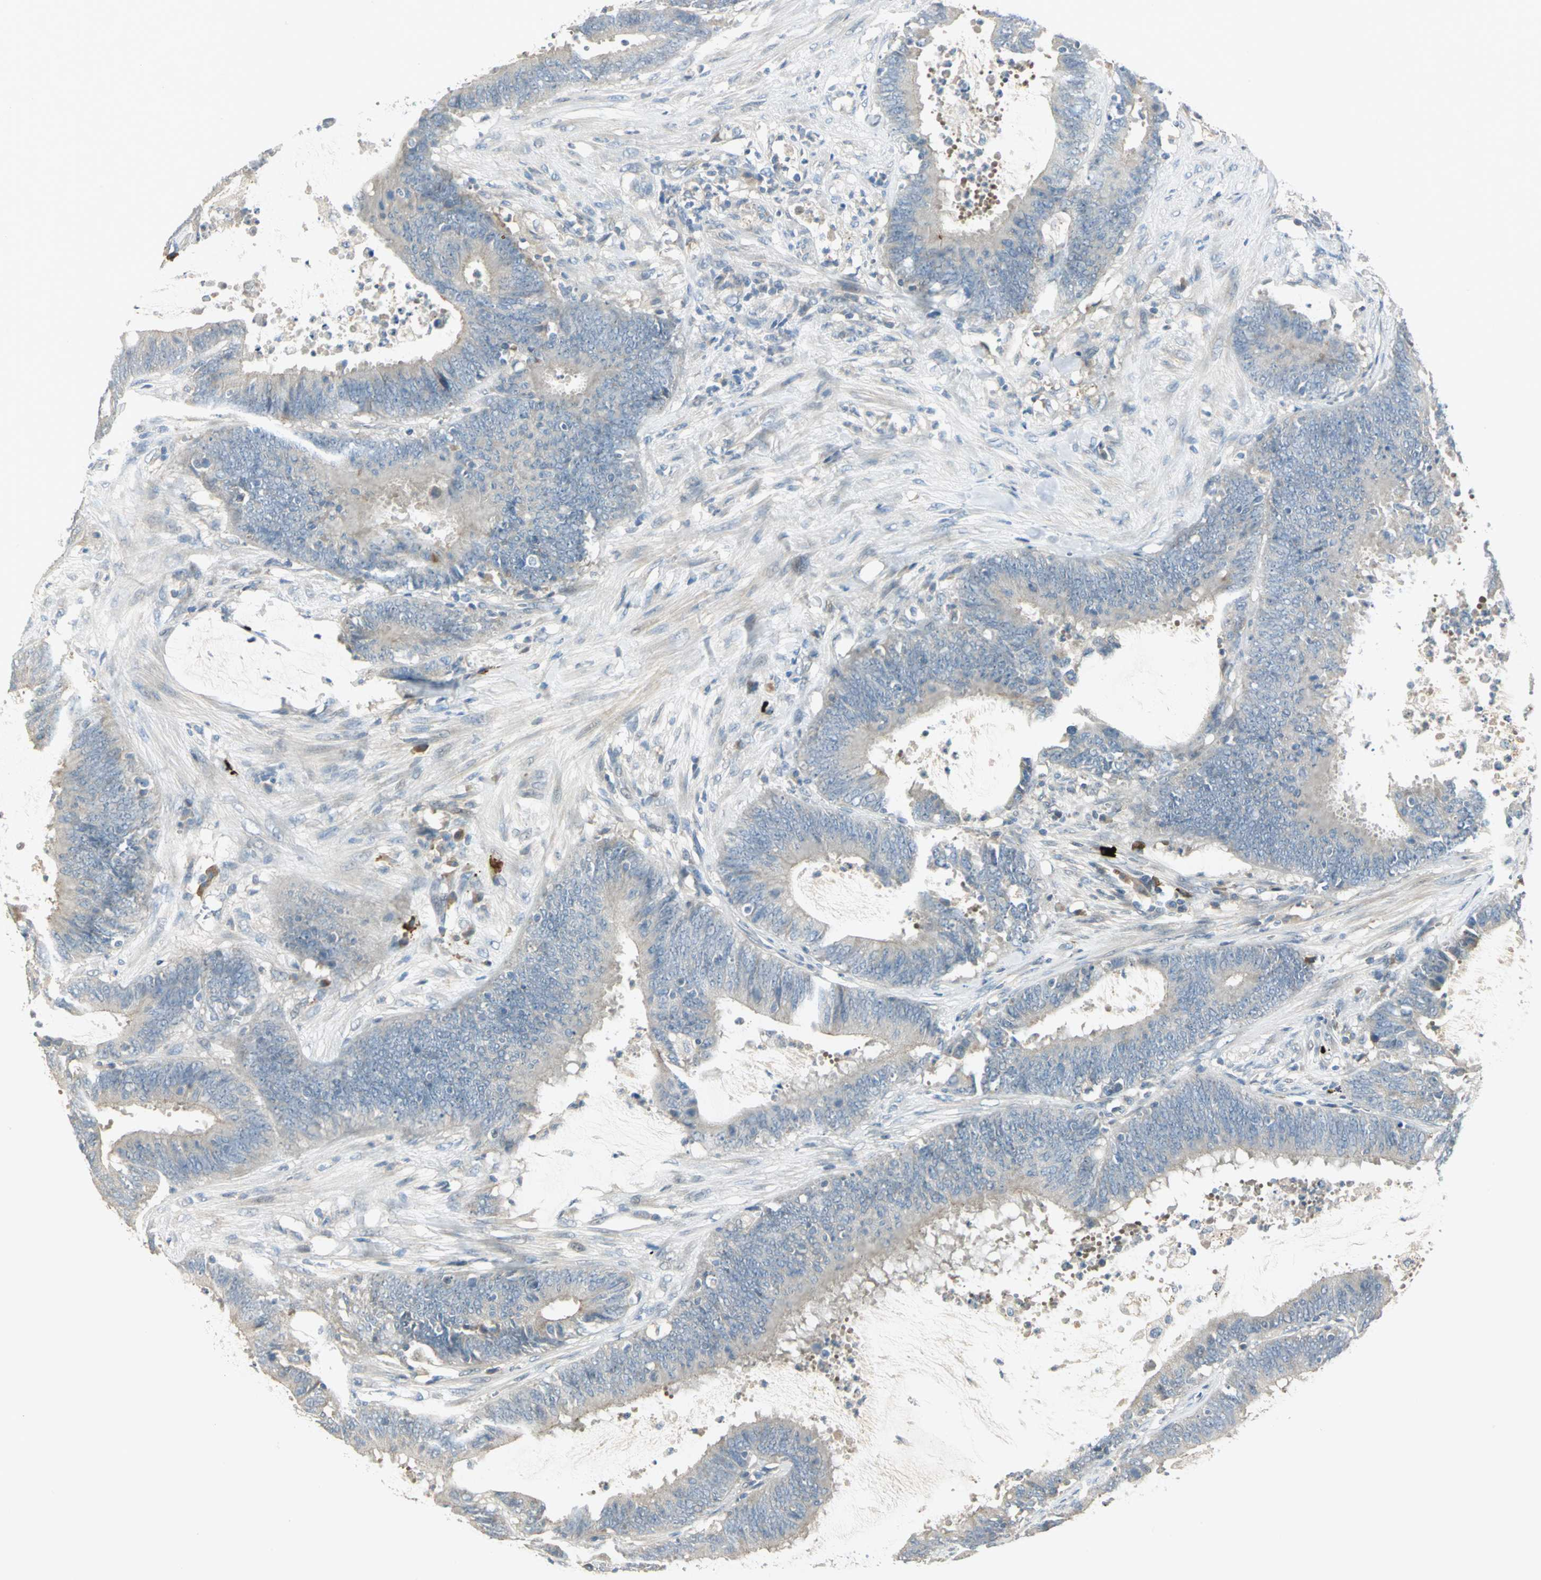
{"staining": {"intensity": "negative", "quantity": "none", "location": "none"}, "tissue": "colorectal cancer", "cell_type": "Tumor cells", "image_type": "cancer", "snomed": [{"axis": "morphology", "description": "Adenocarcinoma, NOS"}, {"axis": "topography", "description": "Rectum"}], "caption": "DAB immunohistochemical staining of human colorectal cancer (adenocarcinoma) reveals no significant staining in tumor cells.", "gene": "PROC", "patient": {"sex": "female", "age": 66}}